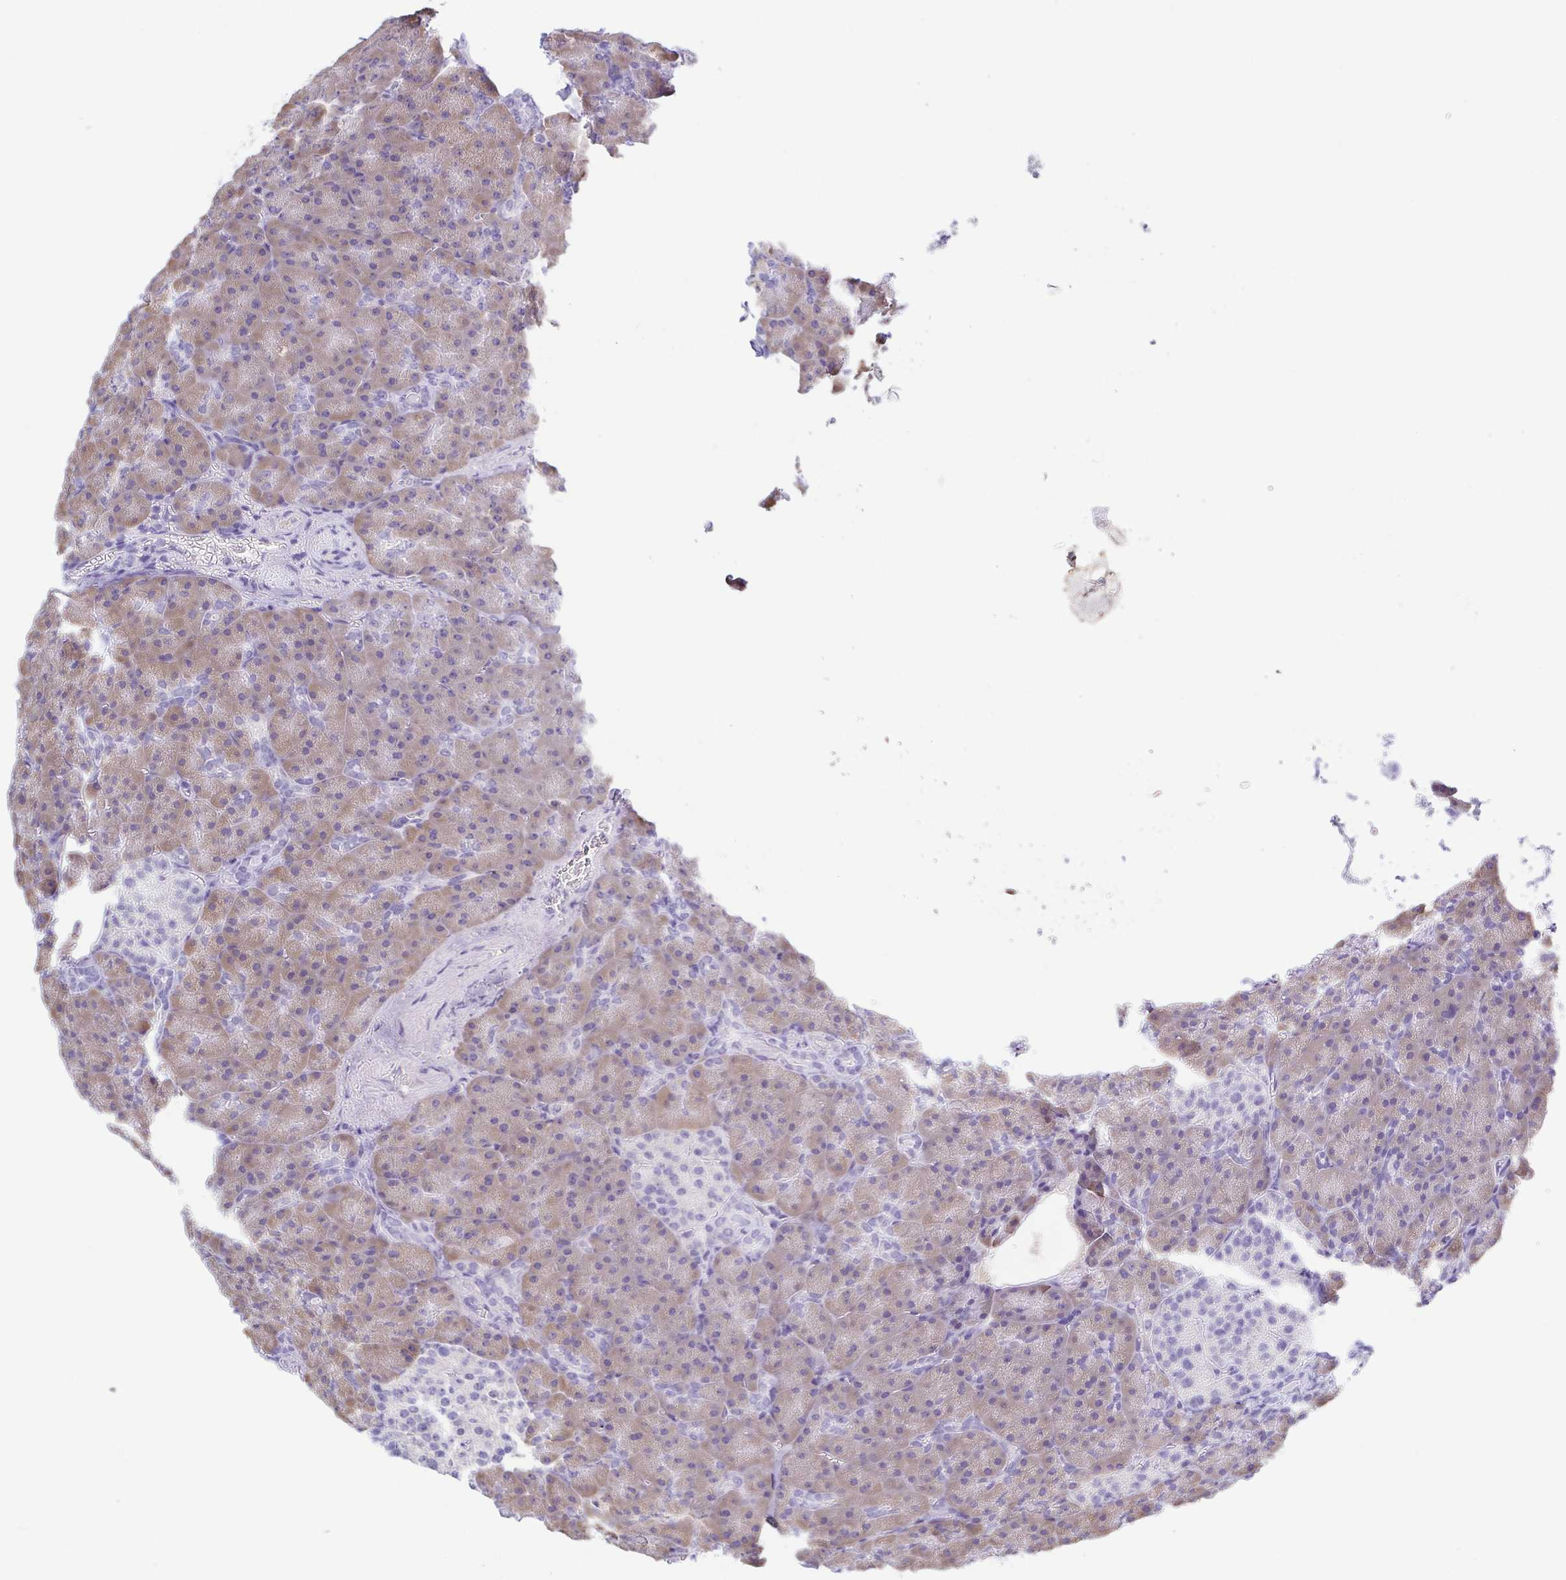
{"staining": {"intensity": "weak", "quantity": ">75%", "location": "cytoplasmic/membranous"}, "tissue": "pancreas", "cell_type": "Exocrine glandular cells", "image_type": "normal", "snomed": [{"axis": "morphology", "description": "Normal tissue, NOS"}, {"axis": "topography", "description": "Pancreas"}], "caption": "Immunohistochemical staining of unremarkable human pancreas reveals >75% levels of weak cytoplasmic/membranous protein positivity in approximately >75% of exocrine glandular cells. The protein of interest is stained brown, and the nuclei are stained in blue (DAB IHC with brightfield microscopy, high magnification).", "gene": "A1BG", "patient": {"sex": "female", "age": 74}}